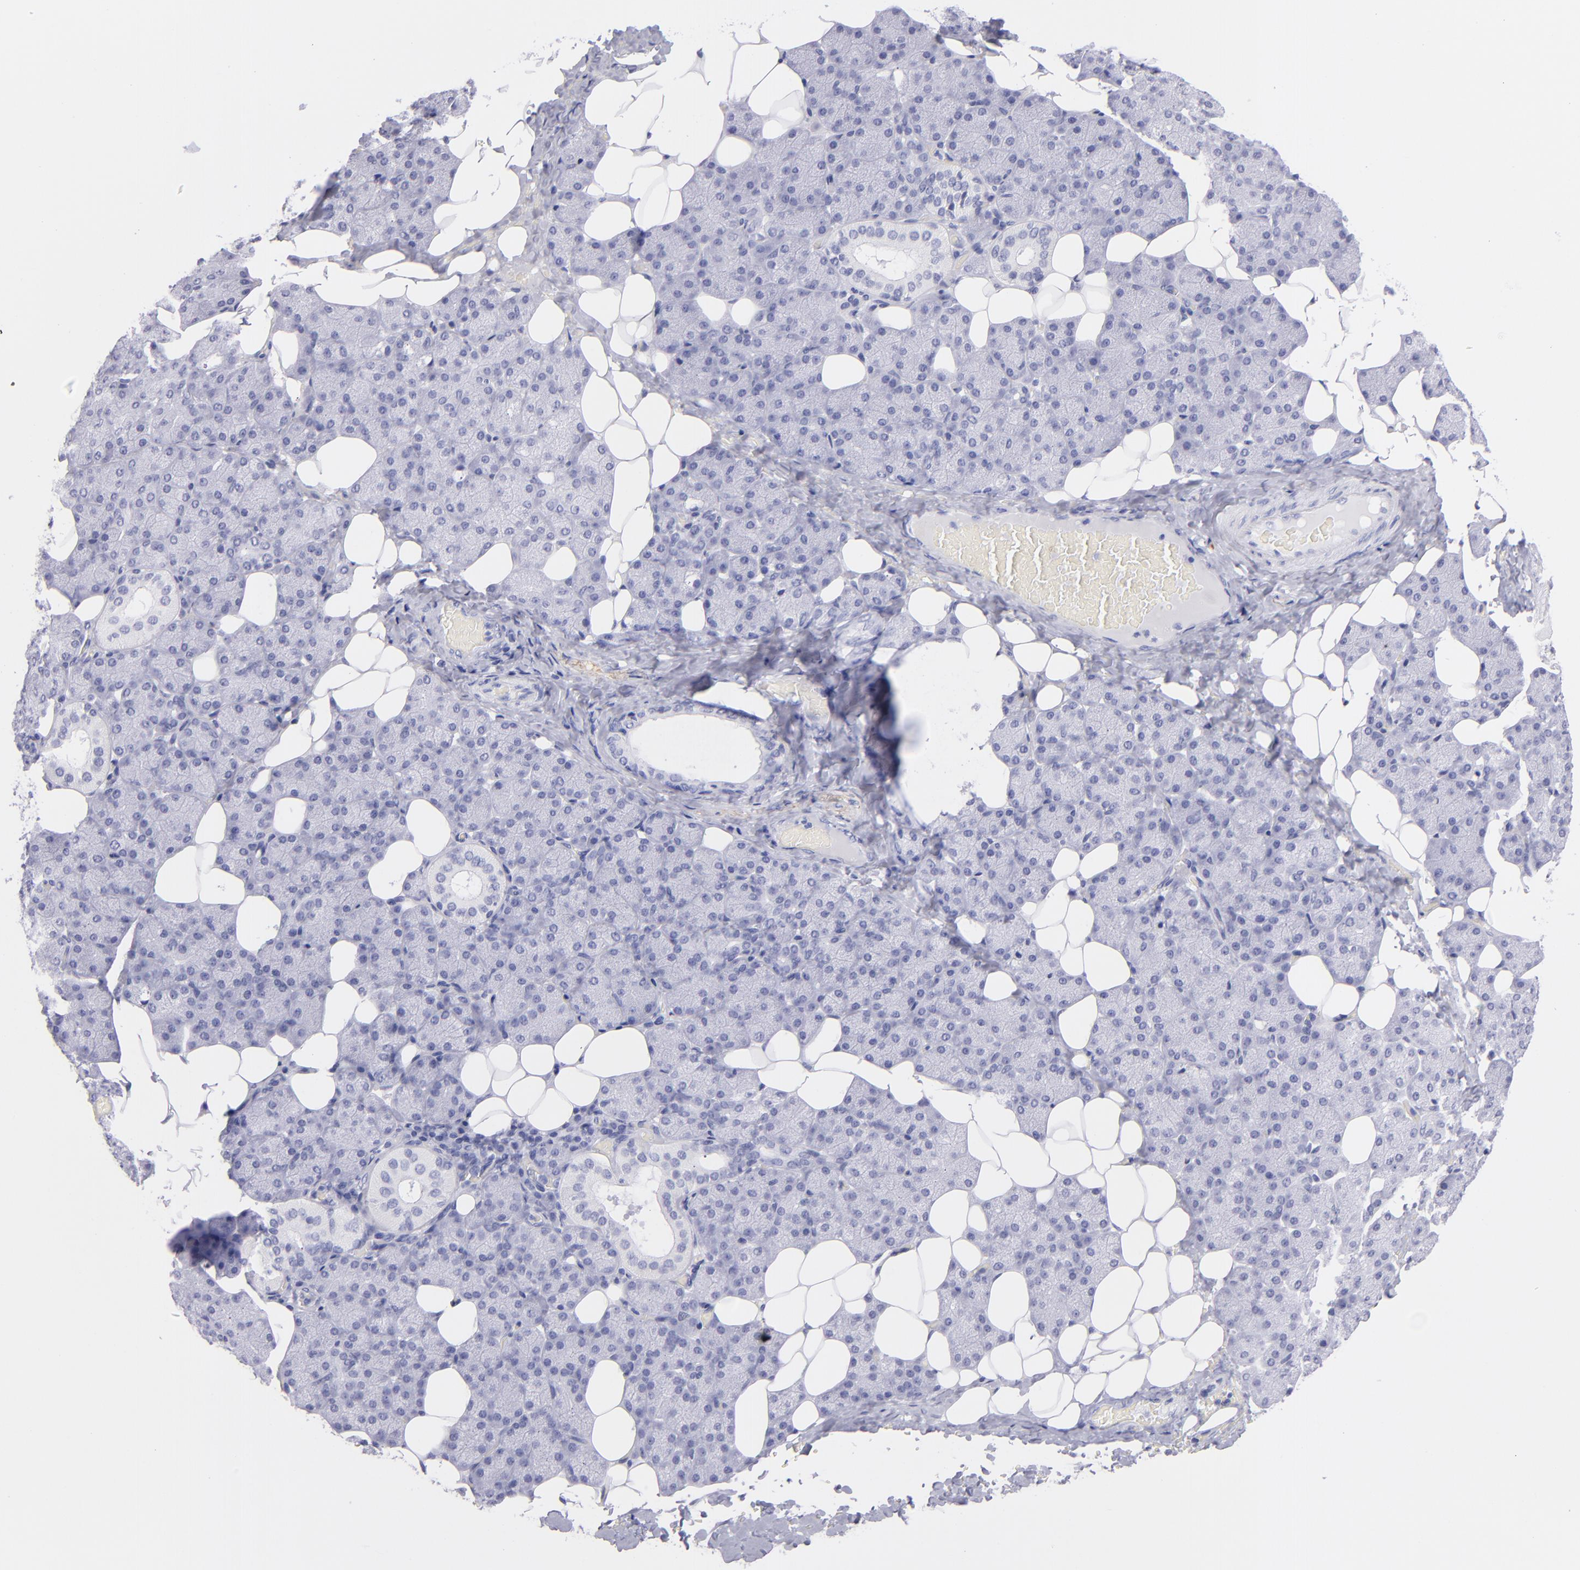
{"staining": {"intensity": "negative", "quantity": "none", "location": "none"}, "tissue": "salivary gland", "cell_type": "Glandular cells", "image_type": "normal", "snomed": [{"axis": "morphology", "description": "Normal tissue, NOS"}, {"axis": "topography", "description": "Lymph node"}, {"axis": "topography", "description": "Salivary gland"}], "caption": "An image of human salivary gland is negative for staining in glandular cells. (DAB (3,3'-diaminobenzidine) immunohistochemistry (IHC) with hematoxylin counter stain).", "gene": "PRPH", "patient": {"sex": "male", "age": 8}}